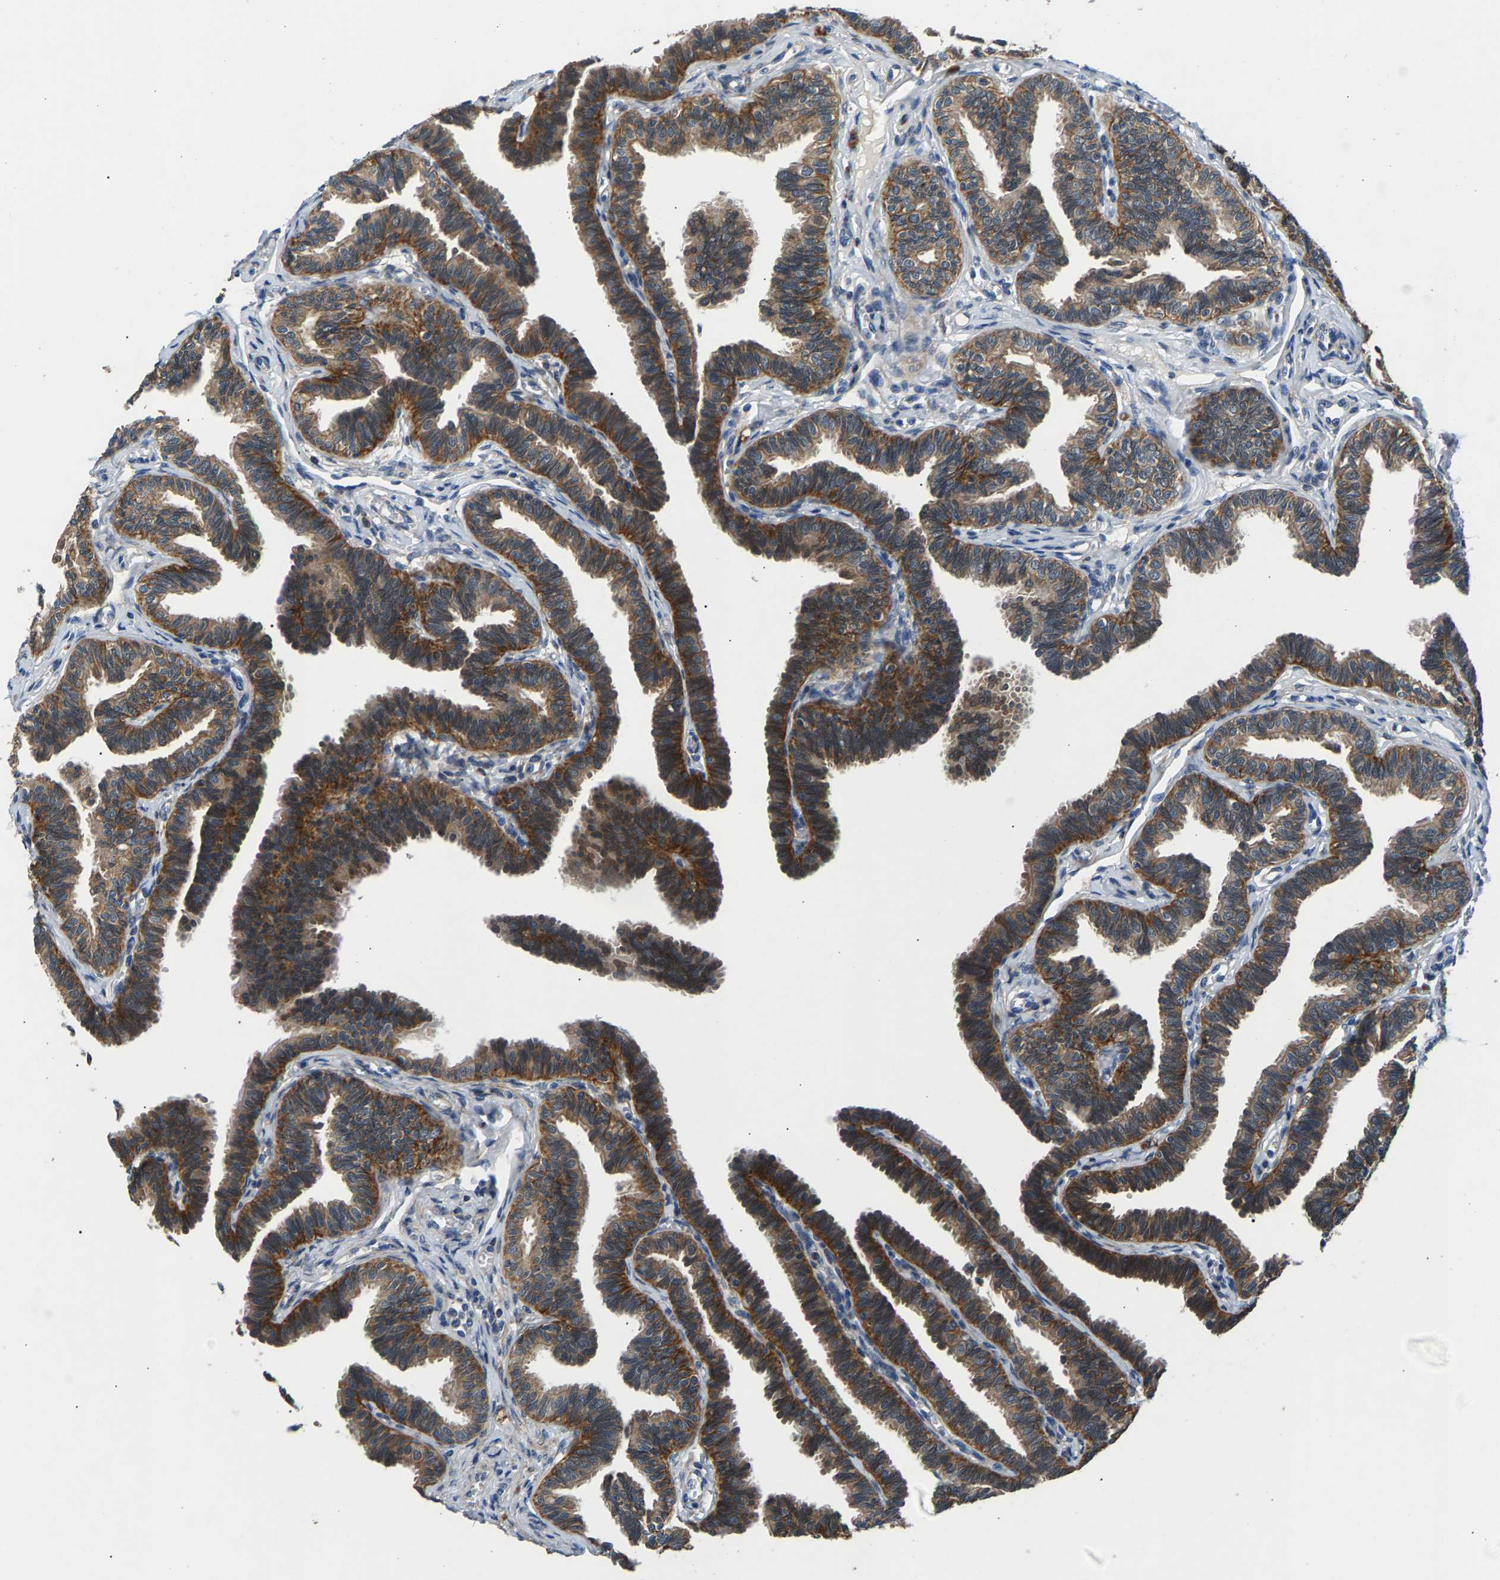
{"staining": {"intensity": "moderate", "quantity": ">75%", "location": "cytoplasmic/membranous"}, "tissue": "fallopian tube", "cell_type": "Glandular cells", "image_type": "normal", "snomed": [{"axis": "morphology", "description": "Normal tissue, NOS"}, {"axis": "topography", "description": "Fallopian tube"}, {"axis": "topography", "description": "Ovary"}], "caption": "Immunohistochemical staining of normal human fallopian tube demonstrates moderate cytoplasmic/membranous protein positivity in approximately >75% of glandular cells. (Brightfield microscopy of DAB IHC at high magnification).", "gene": "NT5C", "patient": {"sex": "female", "age": 23}}